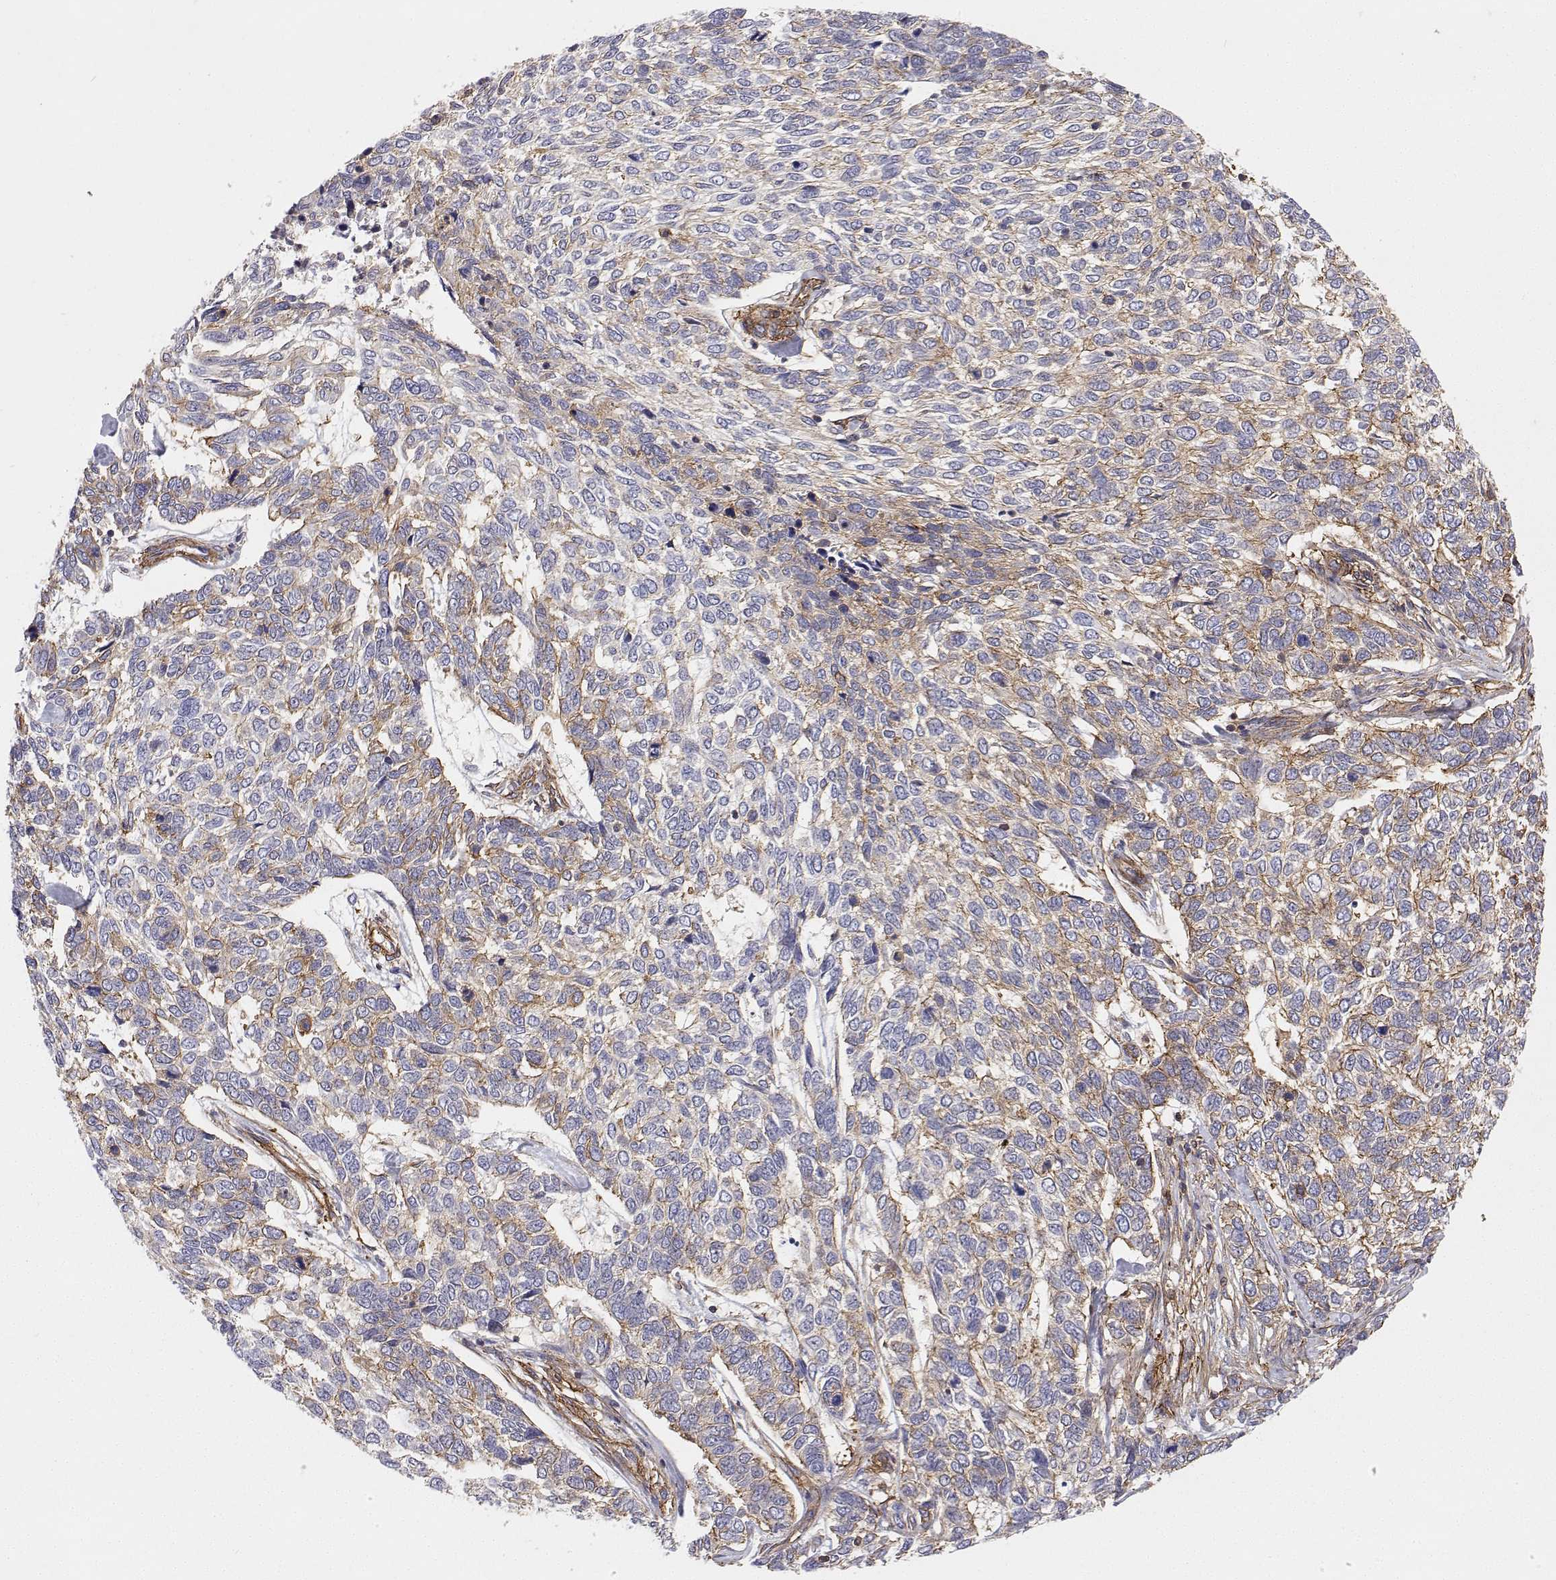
{"staining": {"intensity": "weak", "quantity": "<25%", "location": "cytoplasmic/membranous"}, "tissue": "skin cancer", "cell_type": "Tumor cells", "image_type": "cancer", "snomed": [{"axis": "morphology", "description": "Basal cell carcinoma"}, {"axis": "topography", "description": "Skin"}], "caption": "Basal cell carcinoma (skin) stained for a protein using immunohistochemistry shows no staining tumor cells.", "gene": "MYH9", "patient": {"sex": "female", "age": 65}}